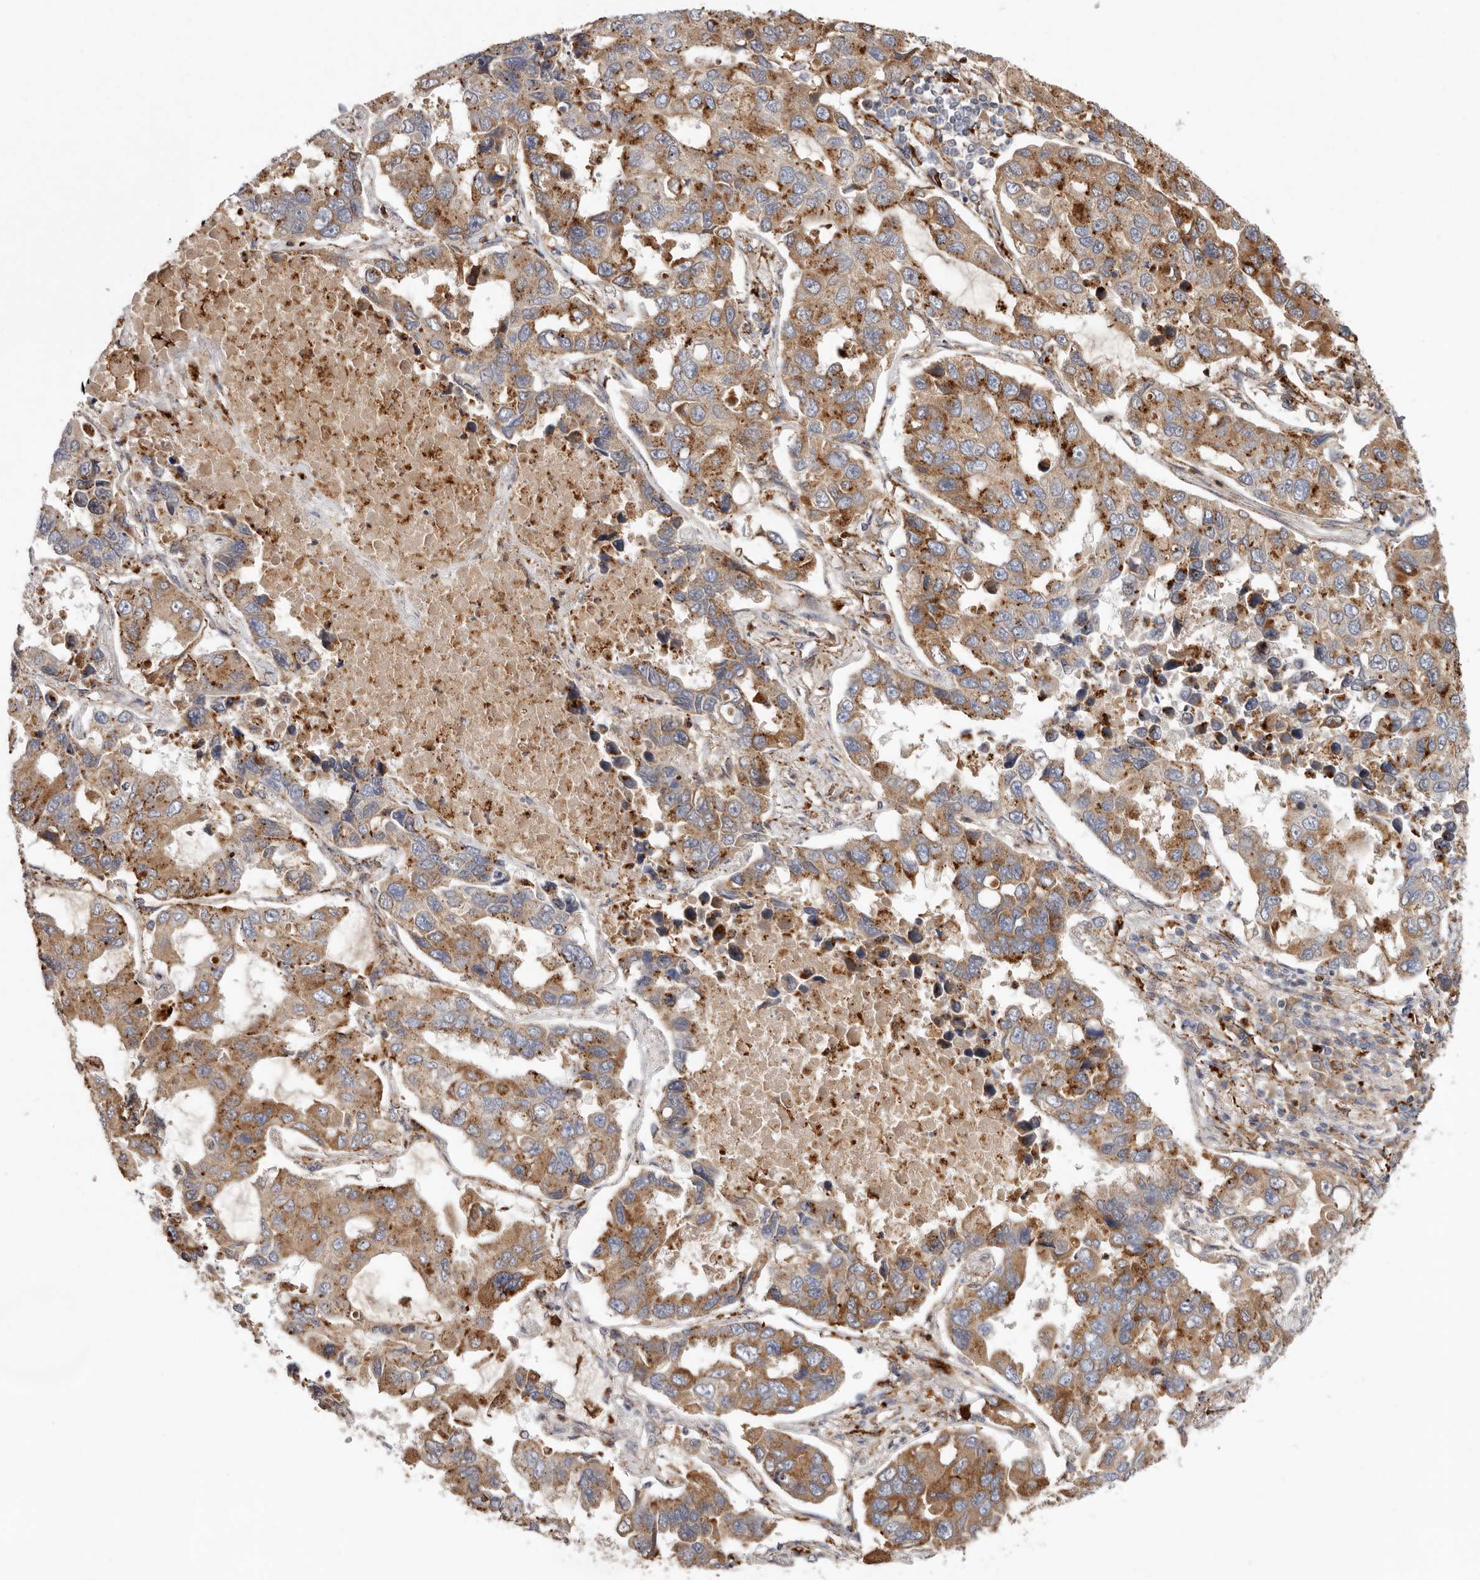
{"staining": {"intensity": "moderate", "quantity": ">75%", "location": "cytoplasmic/membranous"}, "tissue": "lung cancer", "cell_type": "Tumor cells", "image_type": "cancer", "snomed": [{"axis": "morphology", "description": "Adenocarcinoma, NOS"}, {"axis": "topography", "description": "Lung"}], "caption": "A brown stain shows moderate cytoplasmic/membranous positivity of a protein in lung adenocarcinoma tumor cells.", "gene": "GRN", "patient": {"sex": "male", "age": 64}}